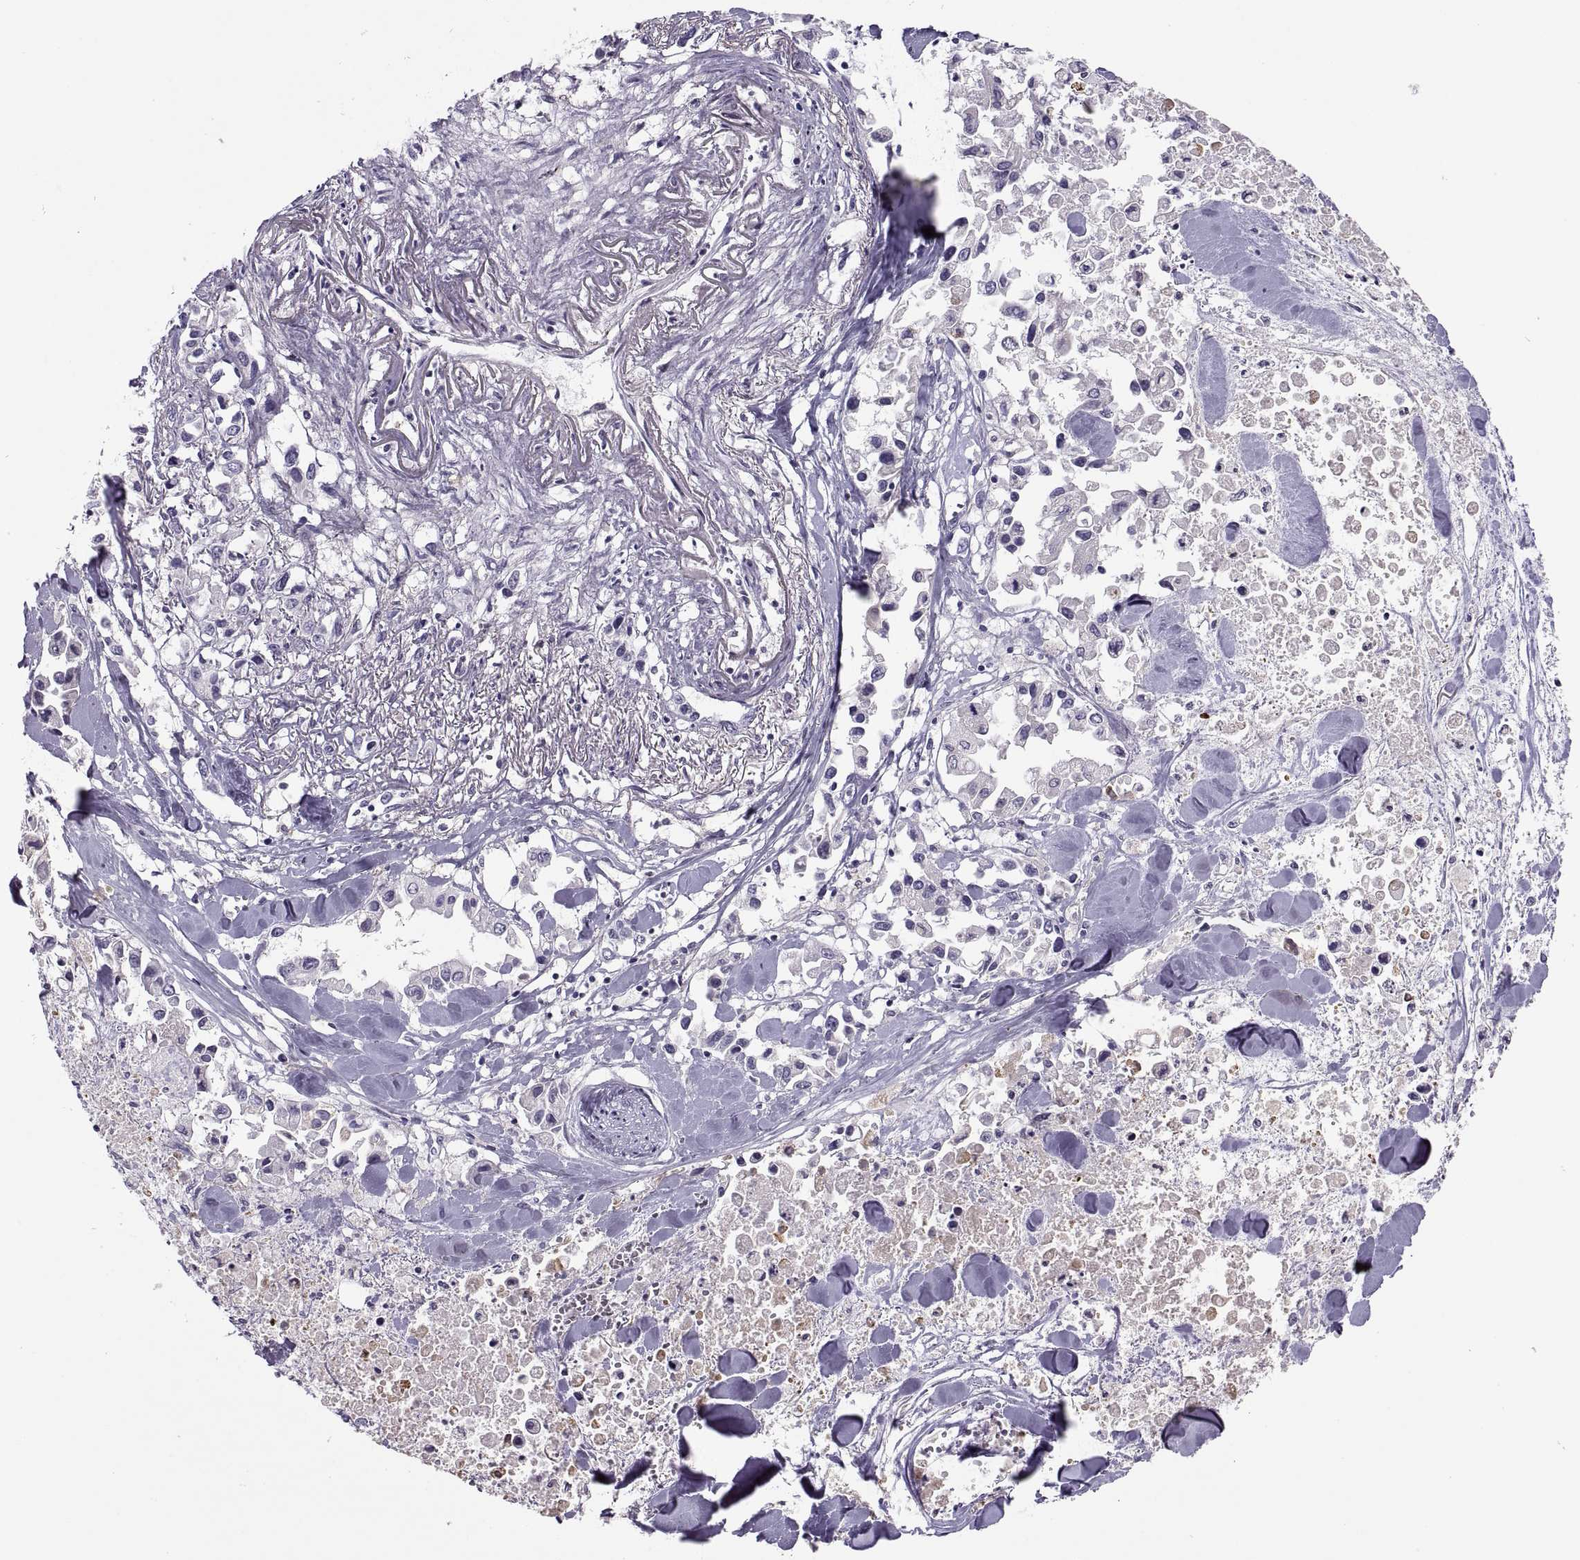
{"staining": {"intensity": "negative", "quantity": "none", "location": "none"}, "tissue": "pancreatic cancer", "cell_type": "Tumor cells", "image_type": "cancer", "snomed": [{"axis": "morphology", "description": "Adenocarcinoma, NOS"}, {"axis": "topography", "description": "Pancreas"}], "caption": "High magnification brightfield microscopy of pancreatic cancer stained with DAB (3,3'-diaminobenzidine) (brown) and counterstained with hematoxylin (blue): tumor cells show no significant positivity.", "gene": "CHCT1", "patient": {"sex": "female", "age": 83}}